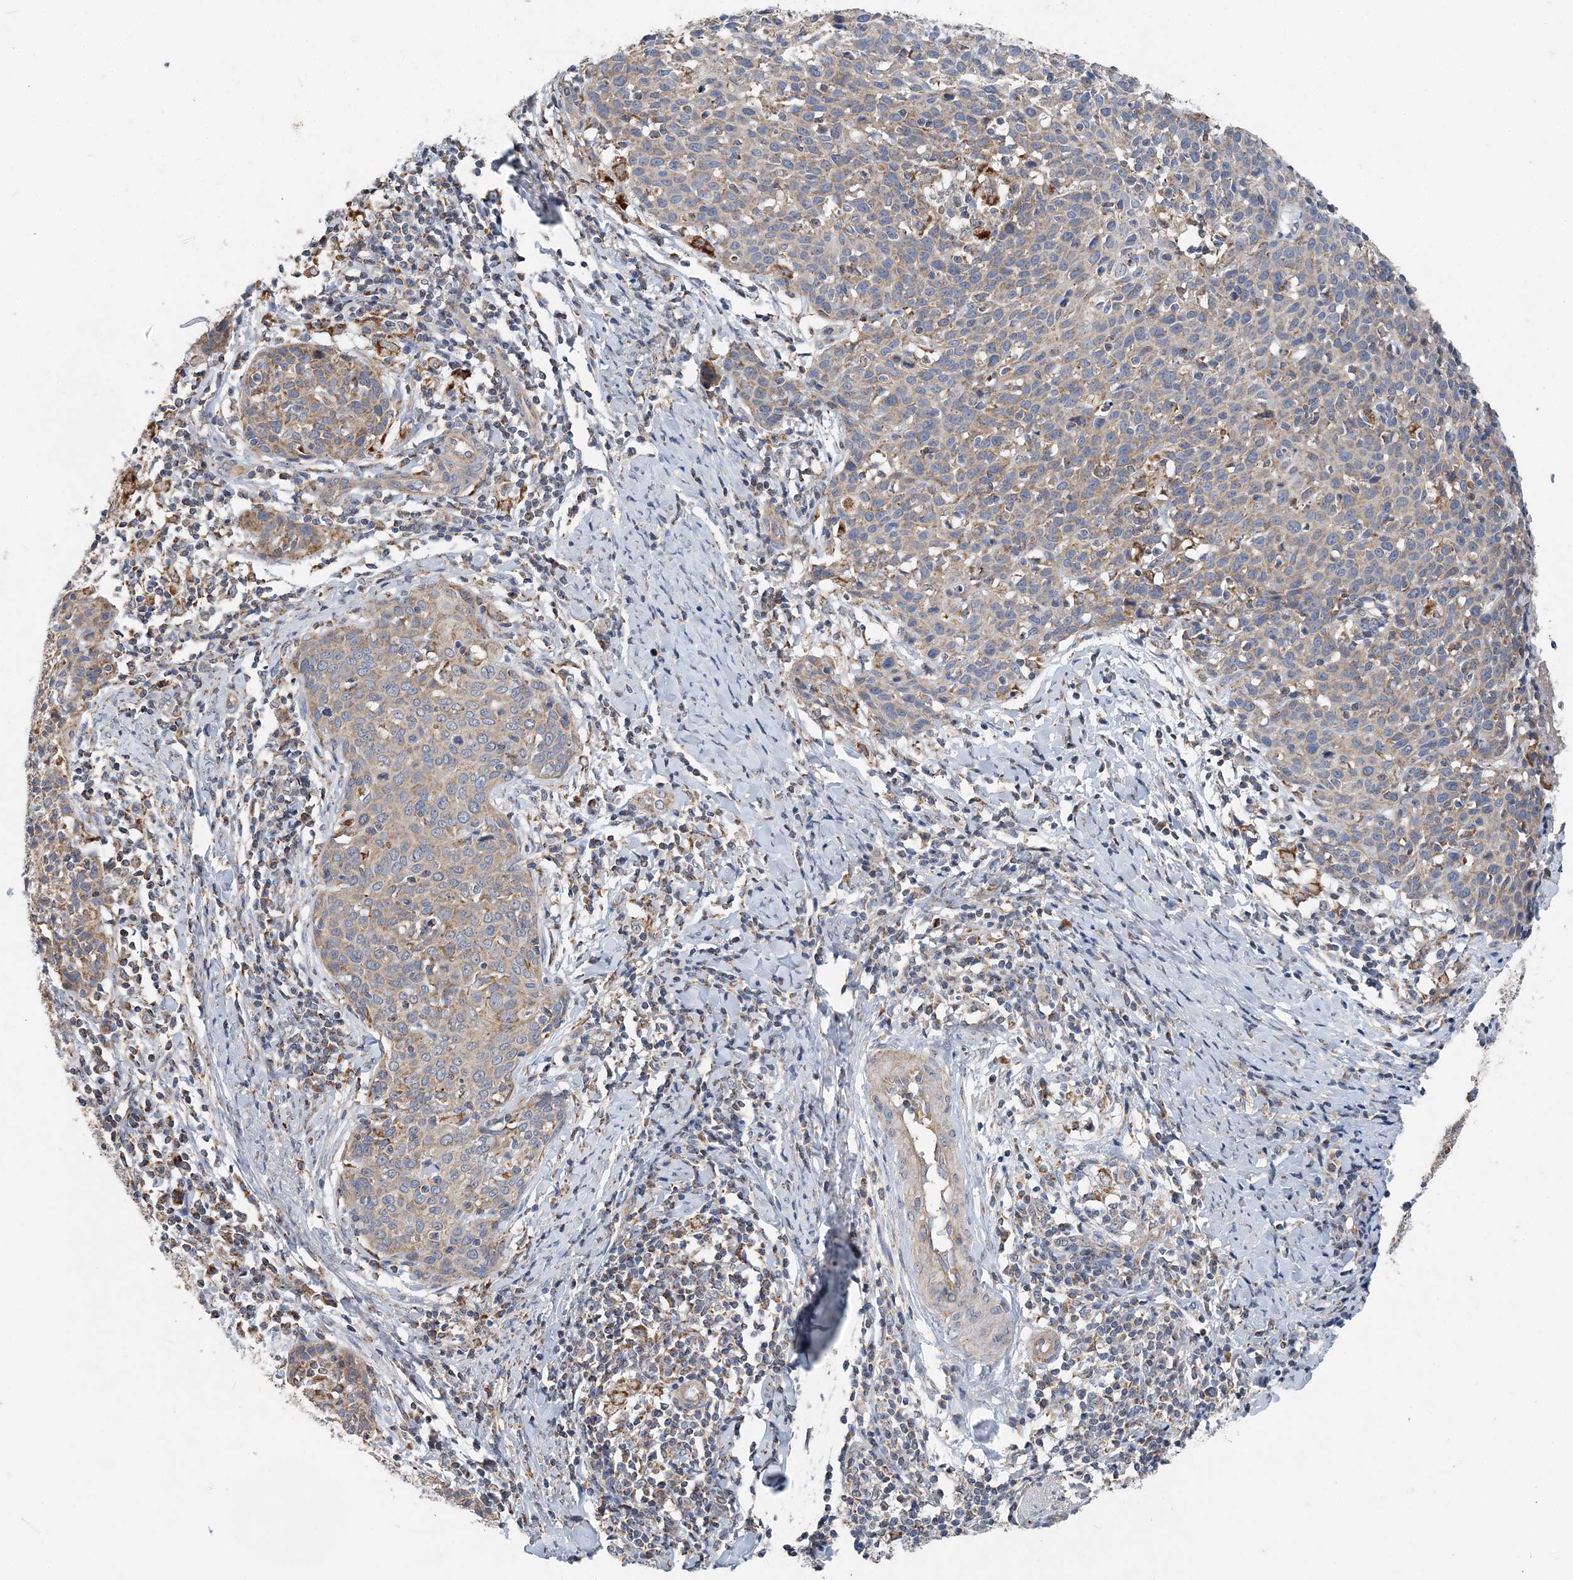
{"staining": {"intensity": "weak", "quantity": "<25%", "location": "cytoplasmic/membranous"}, "tissue": "cervical cancer", "cell_type": "Tumor cells", "image_type": "cancer", "snomed": [{"axis": "morphology", "description": "Squamous cell carcinoma, NOS"}, {"axis": "topography", "description": "Cervix"}], "caption": "This is an immunohistochemistry photomicrograph of human cervical cancer. There is no expression in tumor cells.", "gene": "SPRY2", "patient": {"sex": "female", "age": 38}}